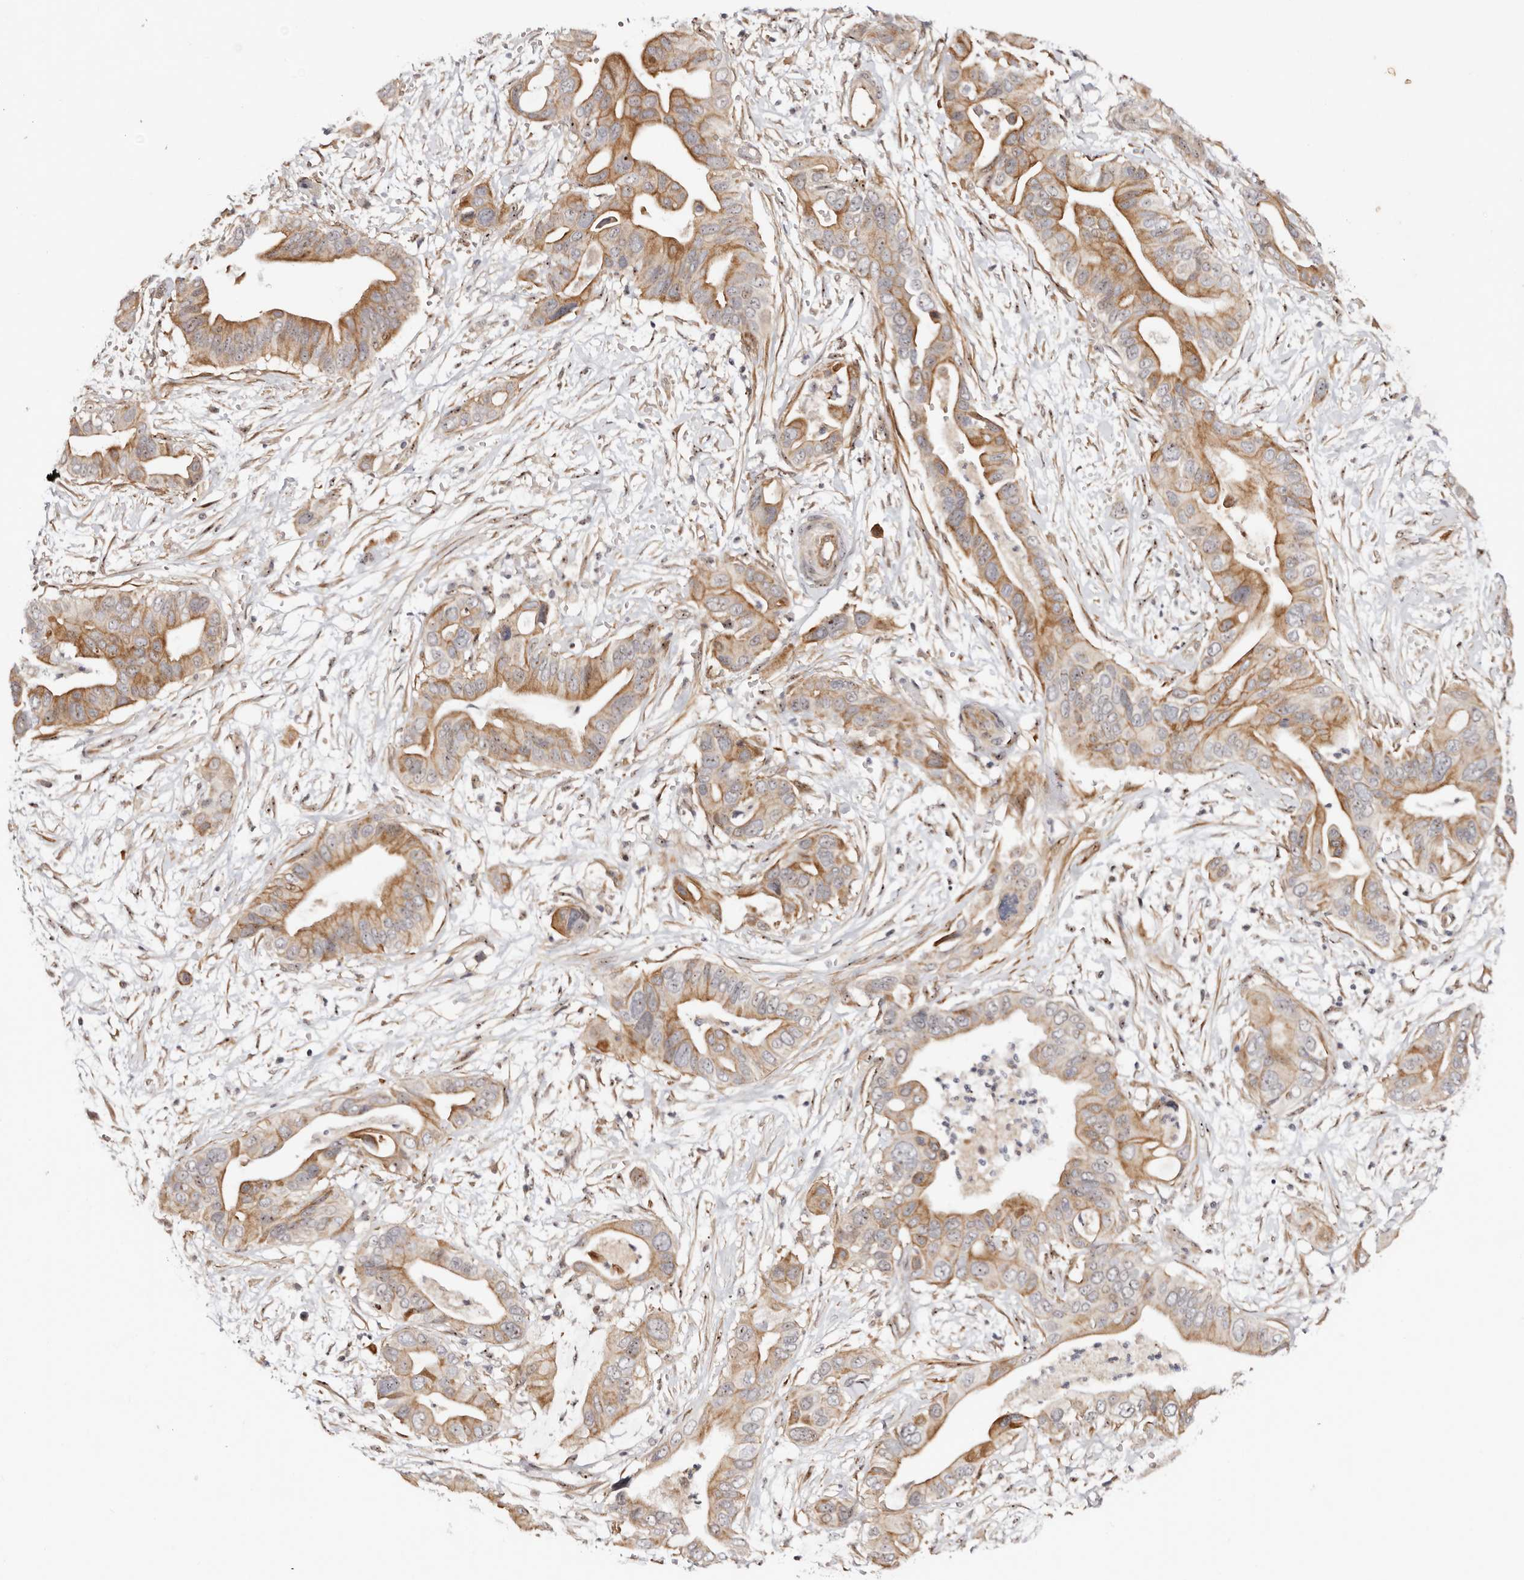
{"staining": {"intensity": "moderate", "quantity": ">75%", "location": "cytoplasmic/membranous,nuclear"}, "tissue": "pancreatic cancer", "cell_type": "Tumor cells", "image_type": "cancer", "snomed": [{"axis": "morphology", "description": "Adenocarcinoma, NOS"}, {"axis": "topography", "description": "Pancreas"}], "caption": "High-magnification brightfield microscopy of adenocarcinoma (pancreatic) stained with DAB (brown) and counterstained with hematoxylin (blue). tumor cells exhibit moderate cytoplasmic/membranous and nuclear staining is seen in about>75% of cells.", "gene": "ODF2L", "patient": {"sex": "male", "age": 66}}